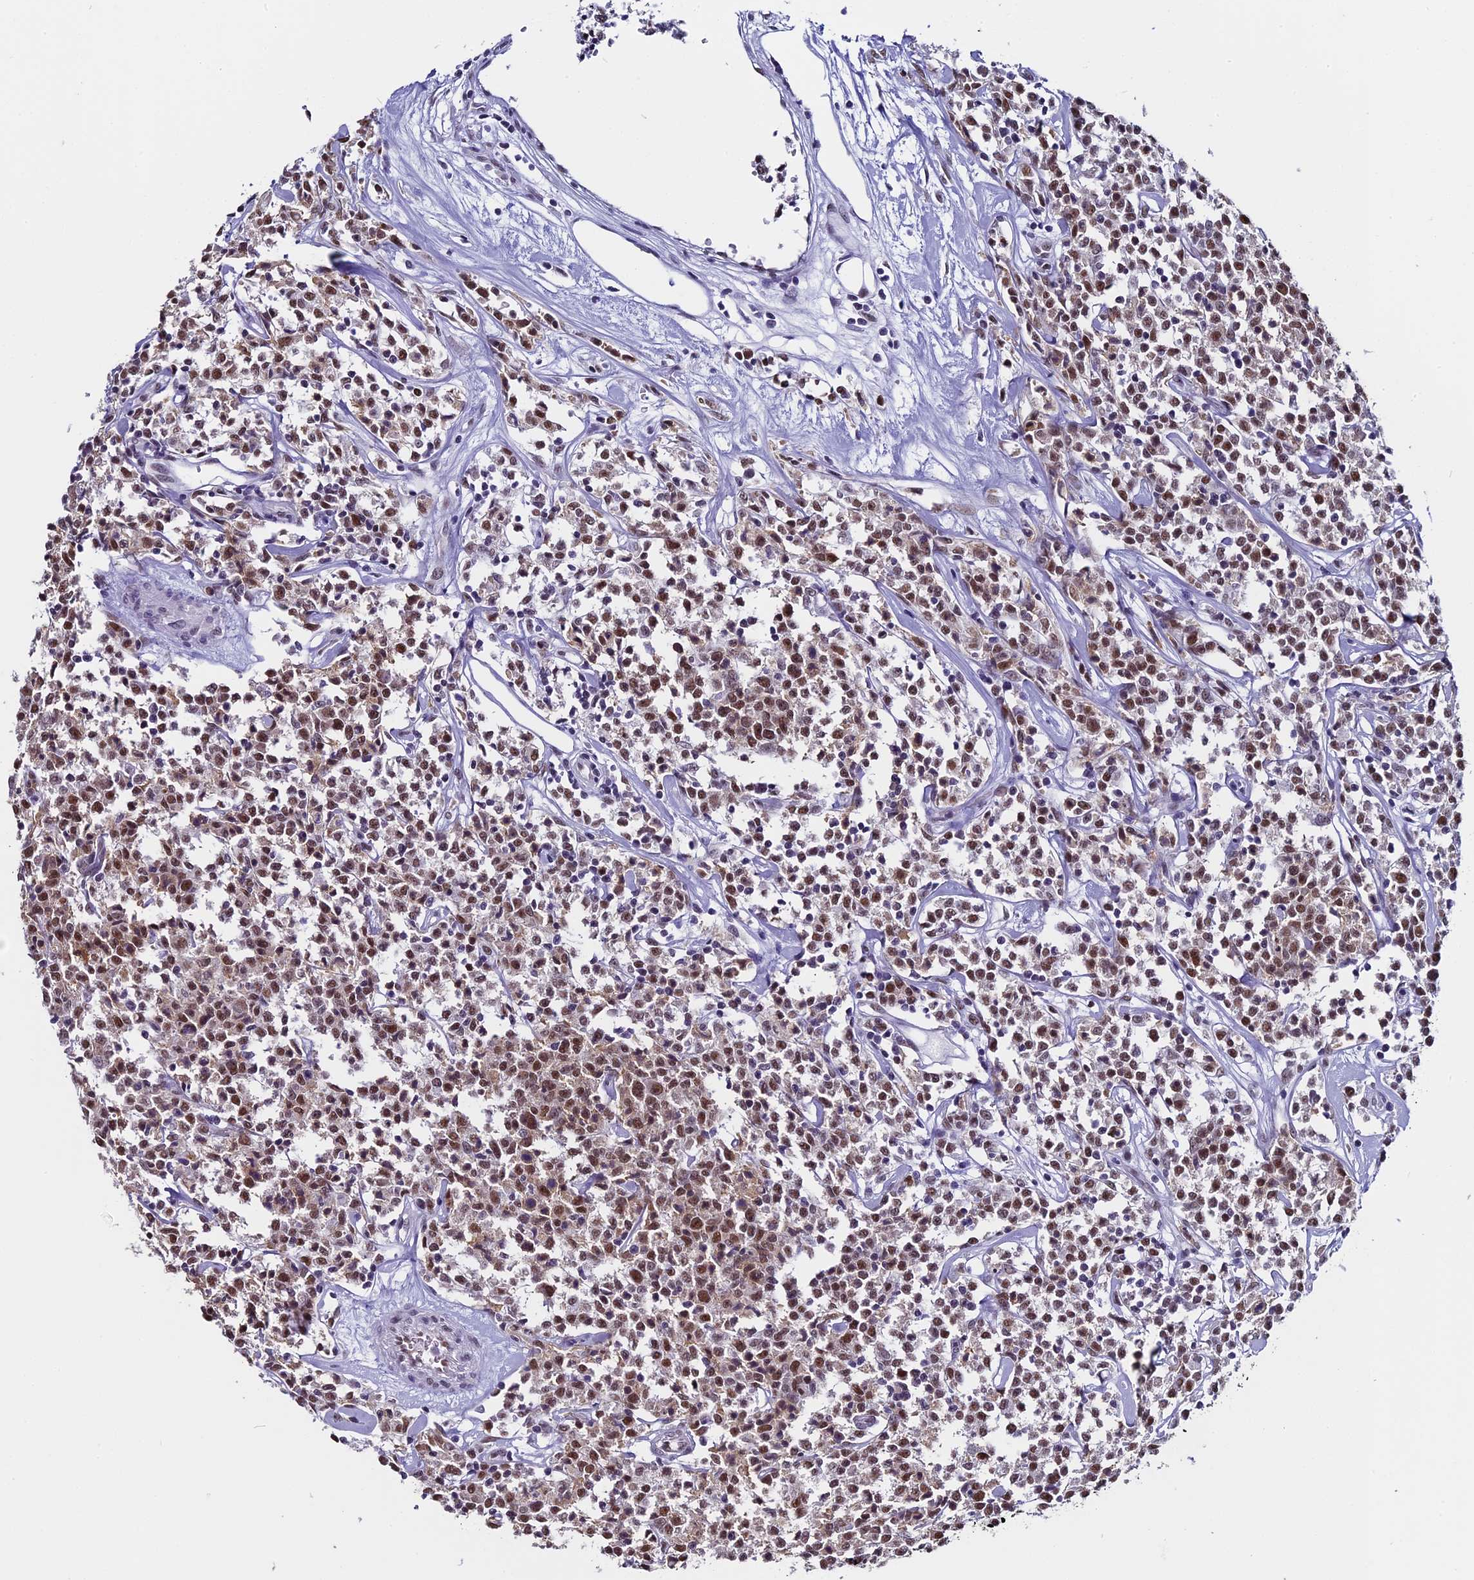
{"staining": {"intensity": "moderate", "quantity": ">75%", "location": "nuclear"}, "tissue": "lymphoma", "cell_type": "Tumor cells", "image_type": "cancer", "snomed": [{"axis": "morphology", "description": "Malignant lymphoma, non-Hodgkin's type, Low grade"}, {"axis": "topography", "description": "Small intestine"}], "caption": "Lymphoma stained with IHC shows moderate nuclear expression in approximately >75% of tumor cells.", "gene": "CD2BP2", "patient": {"sex": "female", "age": 59}}